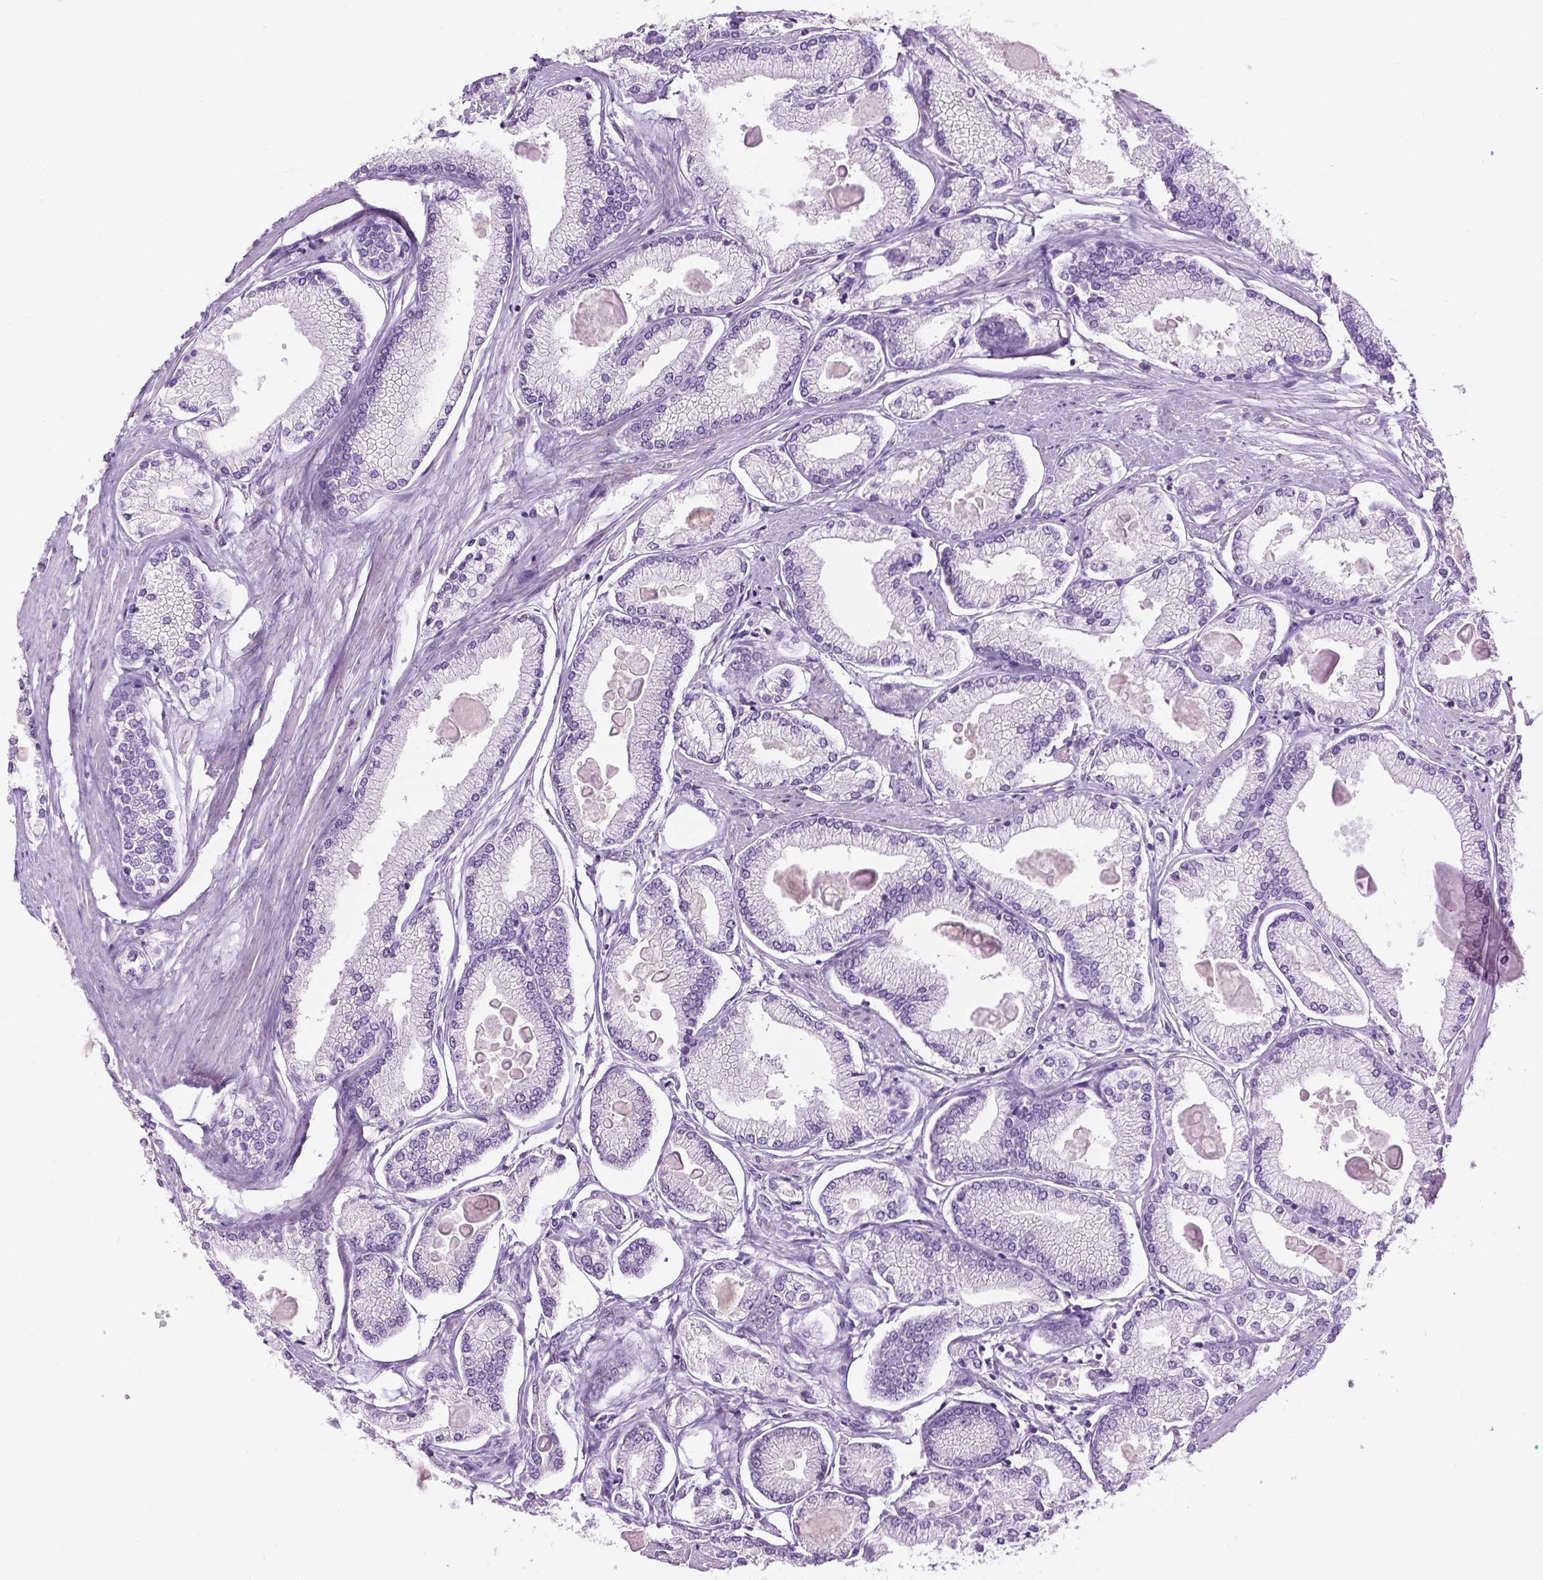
{"staining": {"intensity": "negative", "quantity": "none", "location": "none"}, "tissue": "prostate cancer", "cell_type": "Tumor cells", "image_type": "cancer", "snomed": [{"axis": "morphology", "description": "Adenocarcinoma, High grade"}, {"axis": "topography", "description": "Prostate"}], "caption": "This is an immunohistochemistry (IHC) histopathology image of prostate cancer. There is no positivity in tumor cells.", "gene": "DENND4A", "patient": {"sex": "male", "age": 68}}